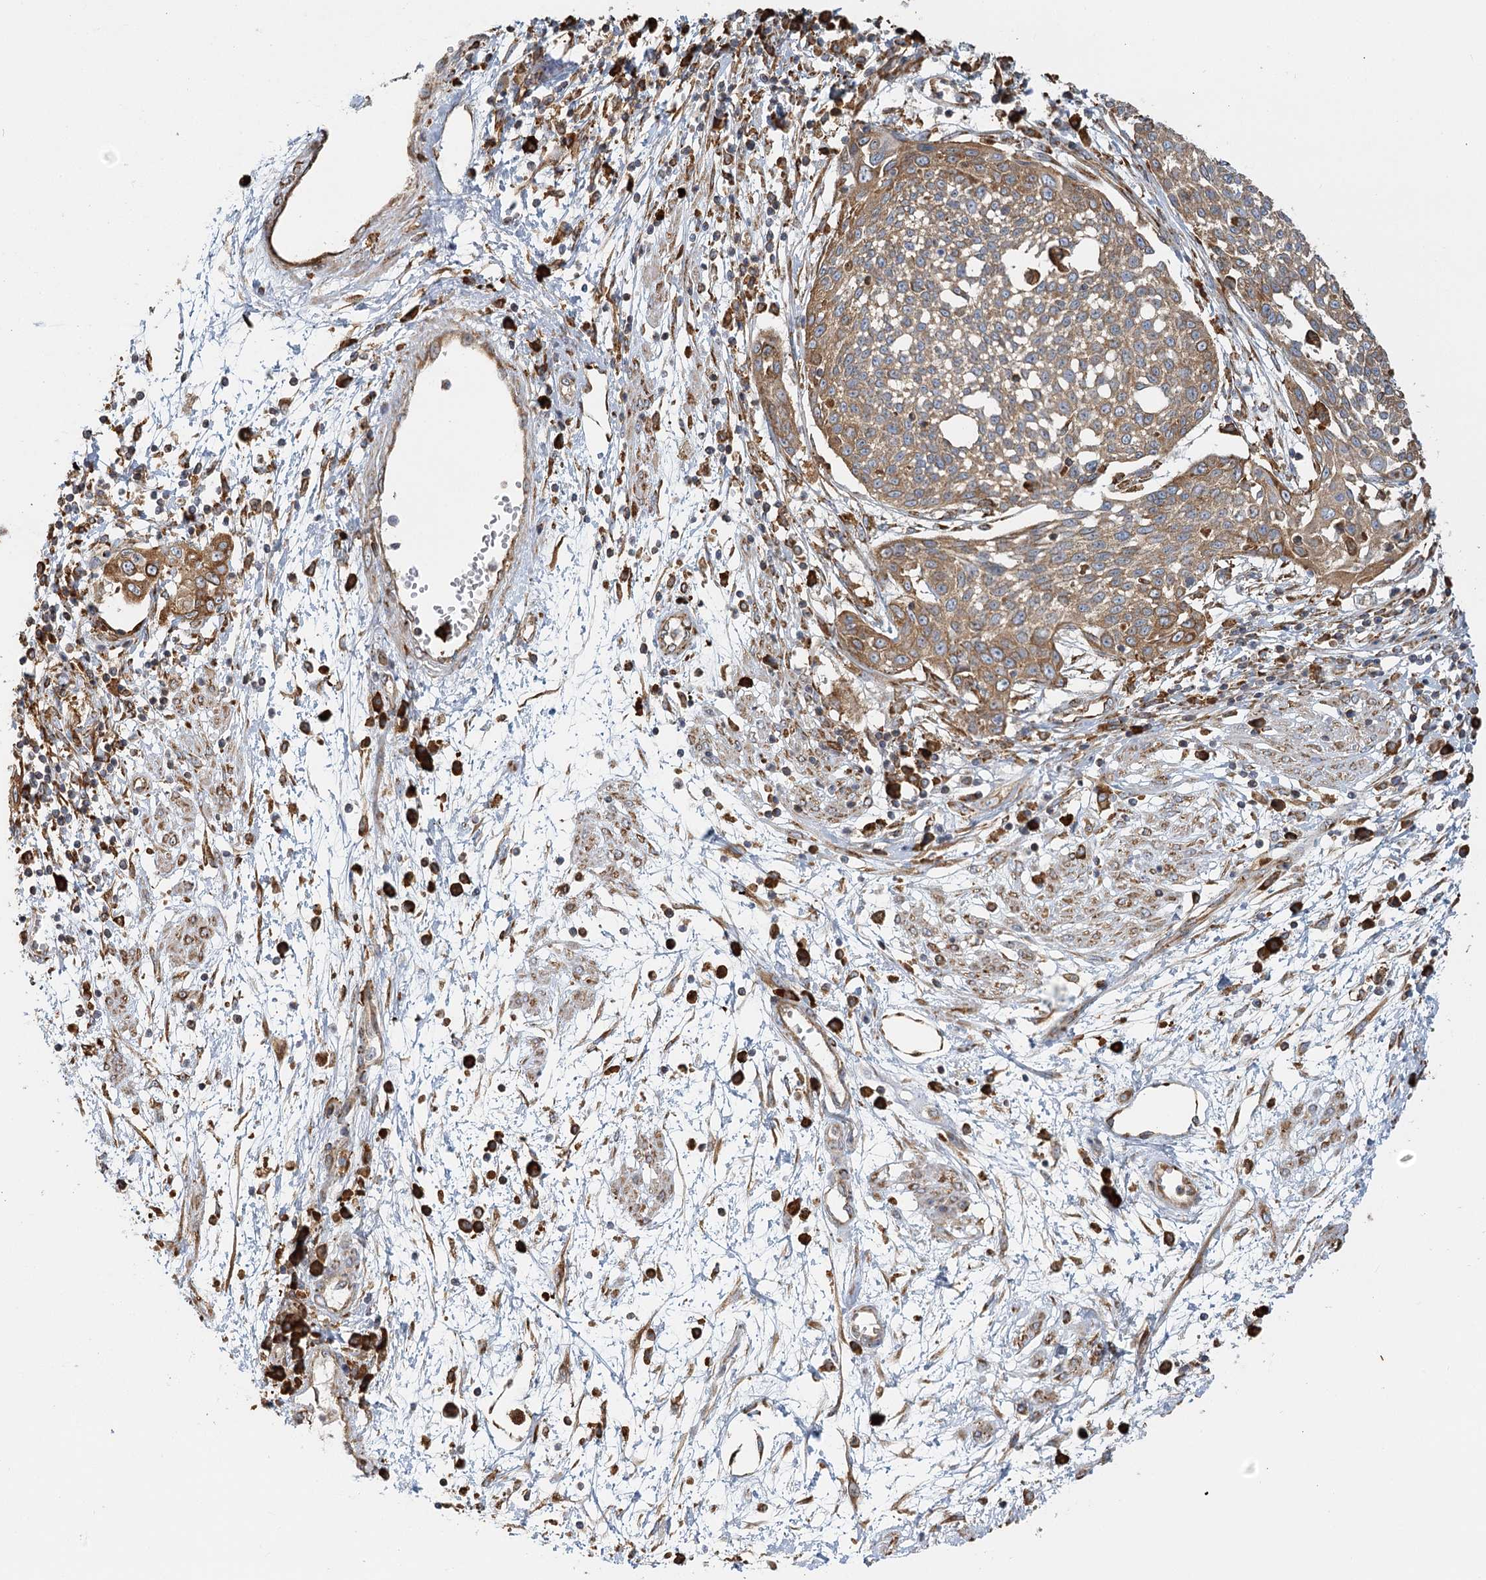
{"staining": {"intensity": "moderate", "quantity": ">75%", "location": "cytoplasmic/membranous"}, "tissue": "cervical cancer", "cell_type": "Tumor cells", "image_type": "cancer", "snomed": [{"axis": "morphology", "description": "Squamous cell carcinoma, NOS"}, {"axis": "topography", "description": "Cervix"}], "caption": "Moderate cytoplasmic/membranous staining for a protein is appreciated in about >75% of tumor cells of squamous cell carcinoma (cervical) using IHC.", "gene": "TAS1R1", "patient": {"sex": "female", "age": 34}}